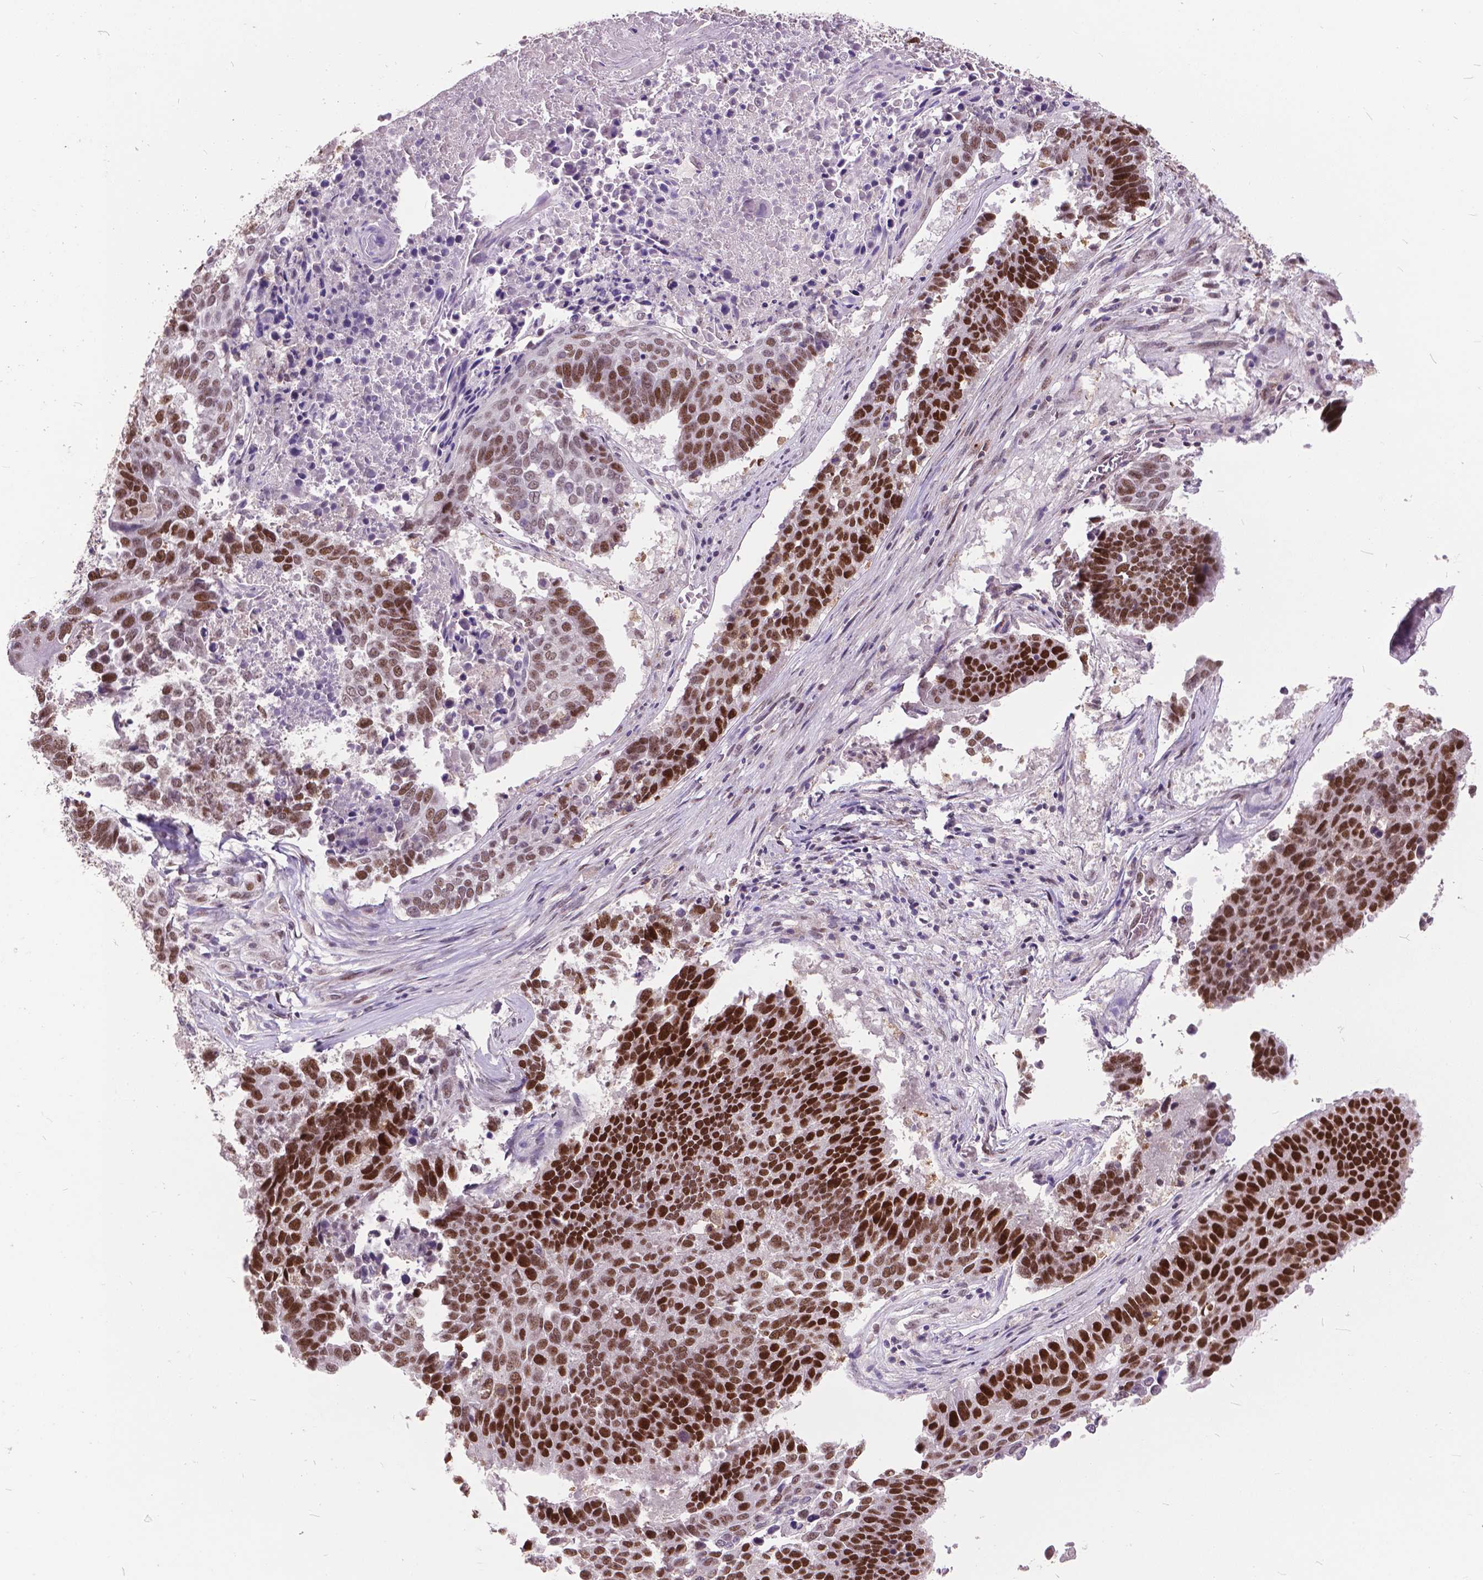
{"staining": {"intensity": "strong", "quantity": ">75%", "location": "nuclear"}, "tissue": "lung cancer", "cell_type": "Tumor cells", "image_type": "cancer", "snomed": [{"axis": "morphology", "description": "Squamous cell carcinoma, NOS"}, {"axis": "topography", "description": "Lung"}], "caption": "The photomicrograph demonstrates staining of lung cancer, revealing strong nuclear protein positivity (brown color) within tumor cells.", "gene": "MSH2", "patient": {"sex": "male", "age": 73}}